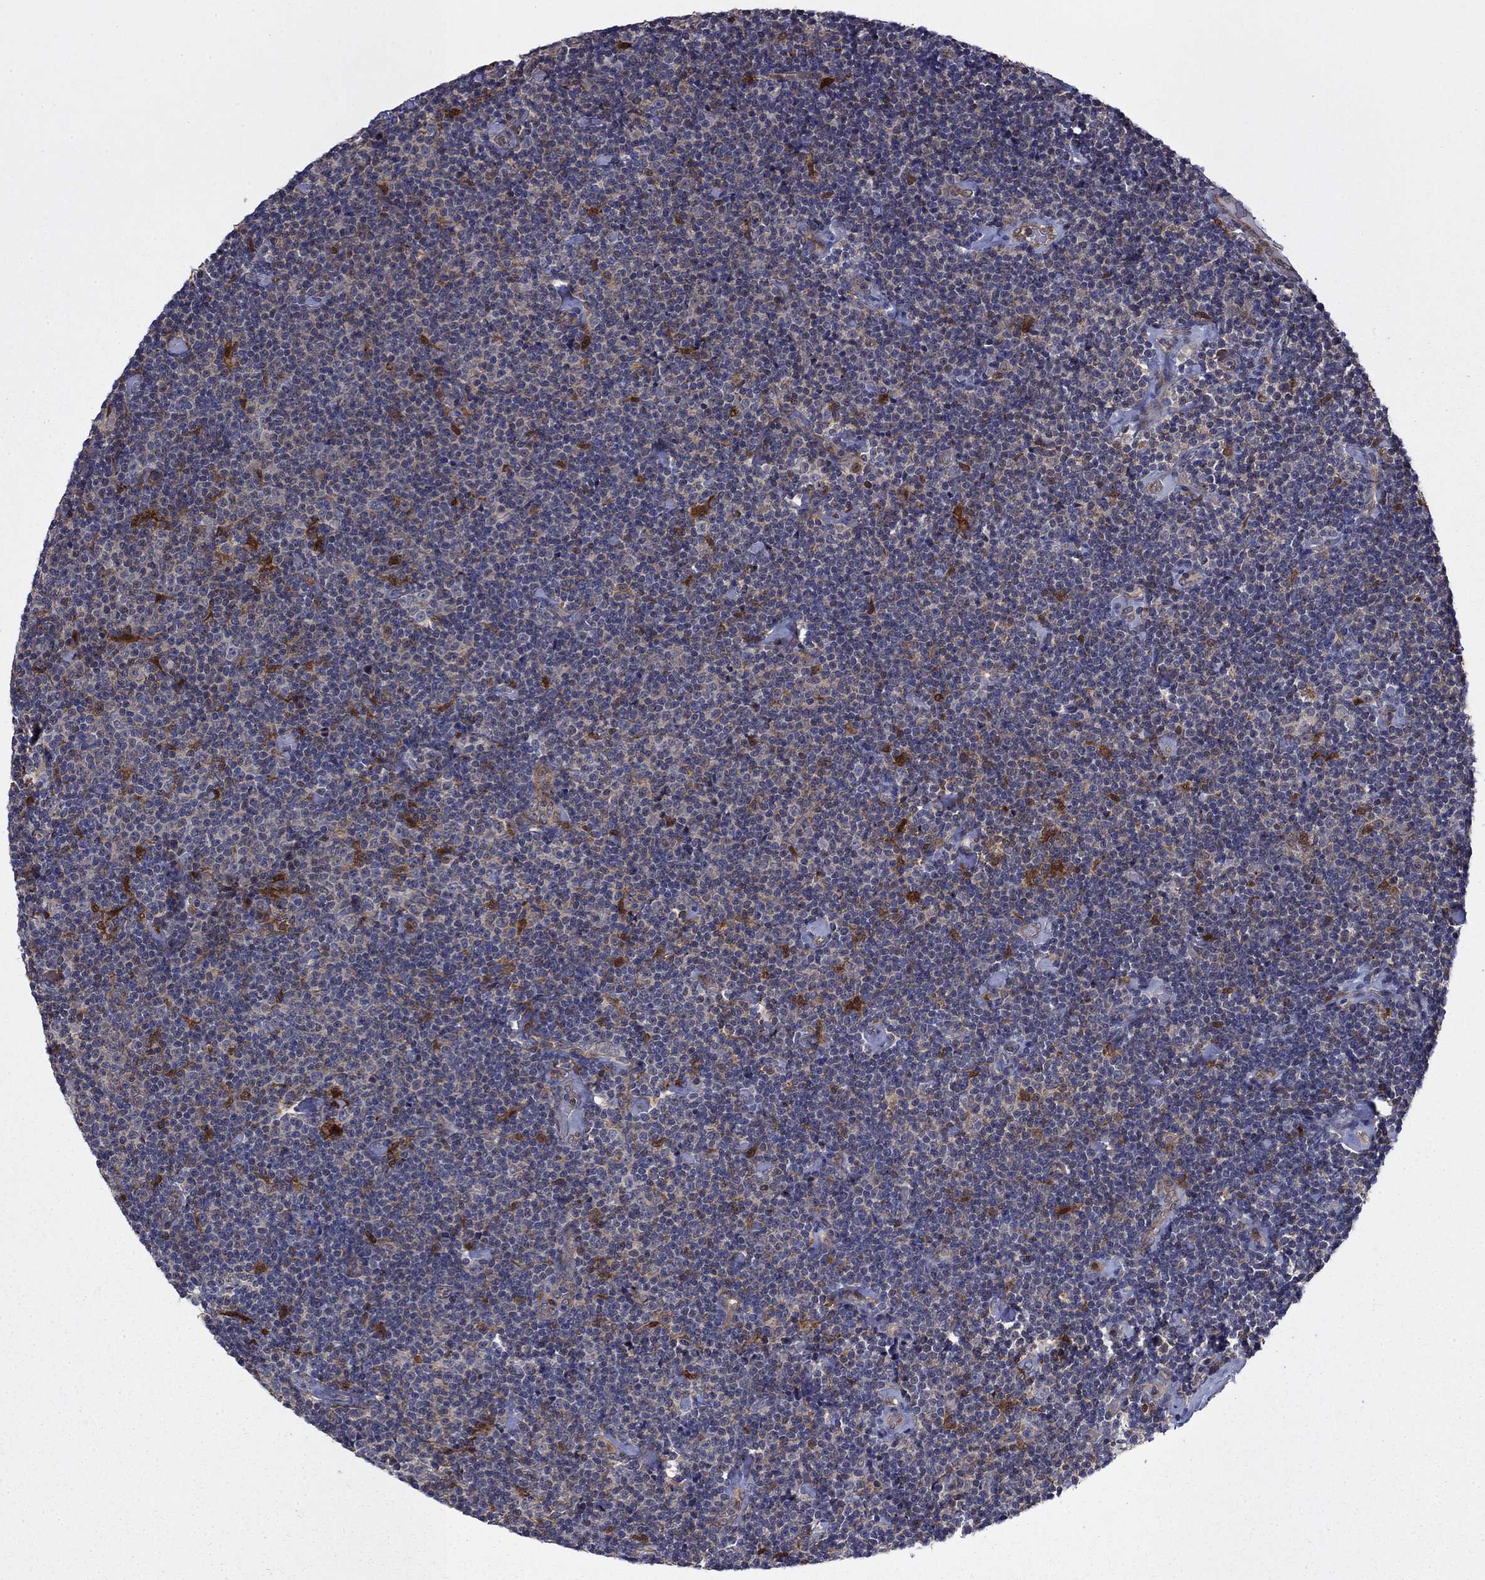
{"staining": {"intensity": "negative", "quantity": "none", "location": "none"}, "tissue": "lymphoma", "cell_type": "Tumor cells", "image_type": "cancer", "snomed": [{"axis": "morphology", "description": "Malignant lymphoma, non-Hodgkin's type, Low grade"}, {"axis": "topography", "description": "Lymph node"}], "caption": "Immunohistochemistry (IHC) histopathology image of human lymphoma stained for a protein (brown), which shows no staining in tumor cells.", "gene": "TPMT", "patient": {"sex": "male", "age": 81}}